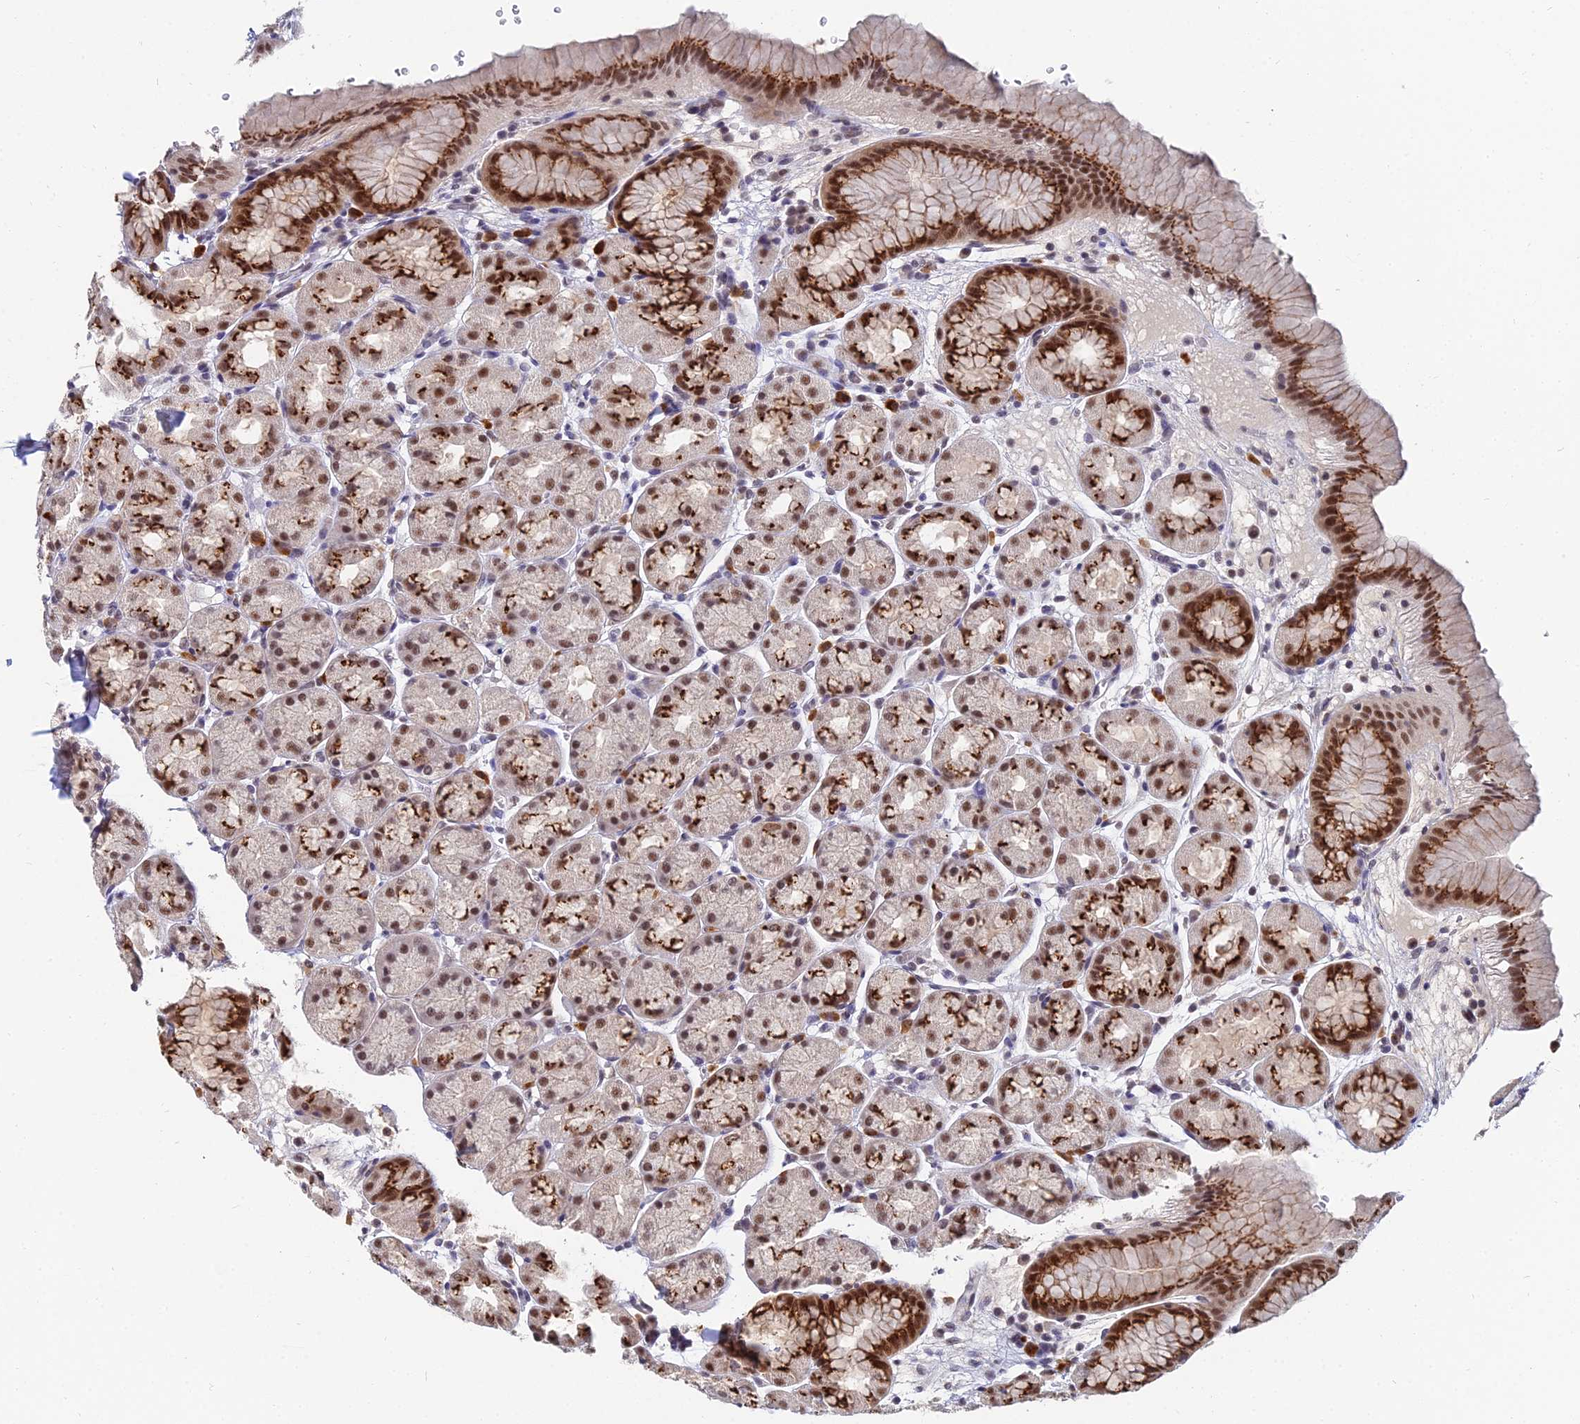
{"staining": {"intensity": "strong", "quantity": ">75%", "location": "cytoplasmic/membranous,nuclear"}, "tissue": "stomach", "cell_type": "Glandular cells", "image_type": "normal", "snomed": [{"axis": "morphology", "description": "Normal tissue, NOS"}, {"axis": "topography", "description": "Stomach"}], "caption": "Protein expression analysis of unremarkable stomach demonstrates strong cytoplasmic/membranous,nuclear positivity in approximately >75% of glandular cells. The protein of interest is stained brown, and the nuclei are stained in blue (DAB (3,3'-diaminobenzidine) IHC with brightfield microscopy, high magnification).", "gene": "THOC3", "patient": {"sex": "male", "age": 42}}